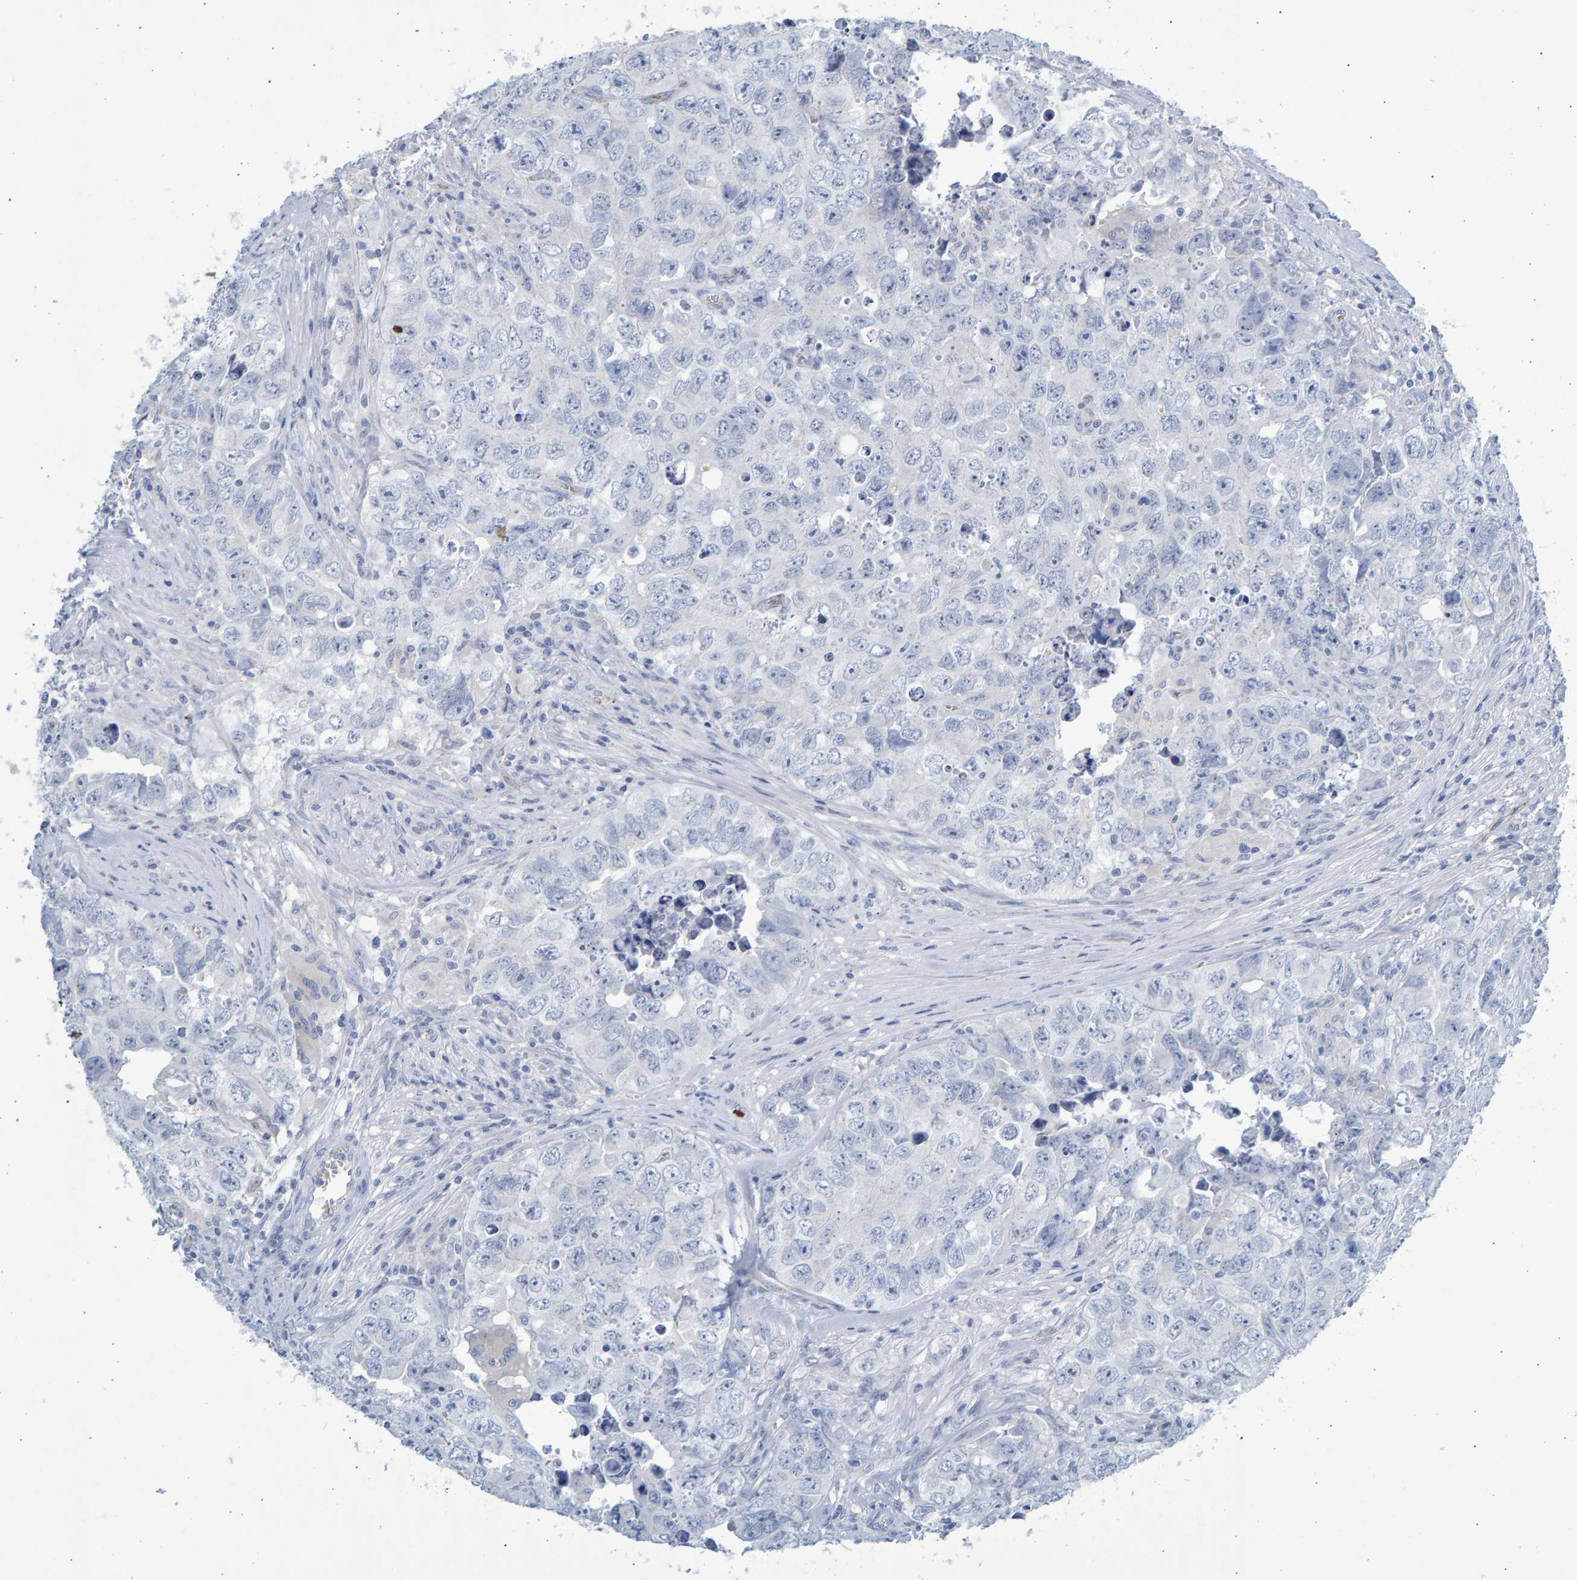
{"staining": {"intensity": "negative", "quantity": "none", "location": "none"}, "tissue": "testis cancer", "cell_type": "Tumor cells", "image_type": "cancer", "snomed": [{"axis": "morphology", "description": "Seminoma, NOS"}, {"axis": "morphology", "description": "Carcinoma, Embryonal, NOS"}, {"axis": "topography", "description": "Testis"}], "caption": "Immunohistochemical staining of human testis seminoma reveals no significant positivity in tumor cells.", "gene": "SLC34A3", "patient": {"sex": "male", "age": 43}}